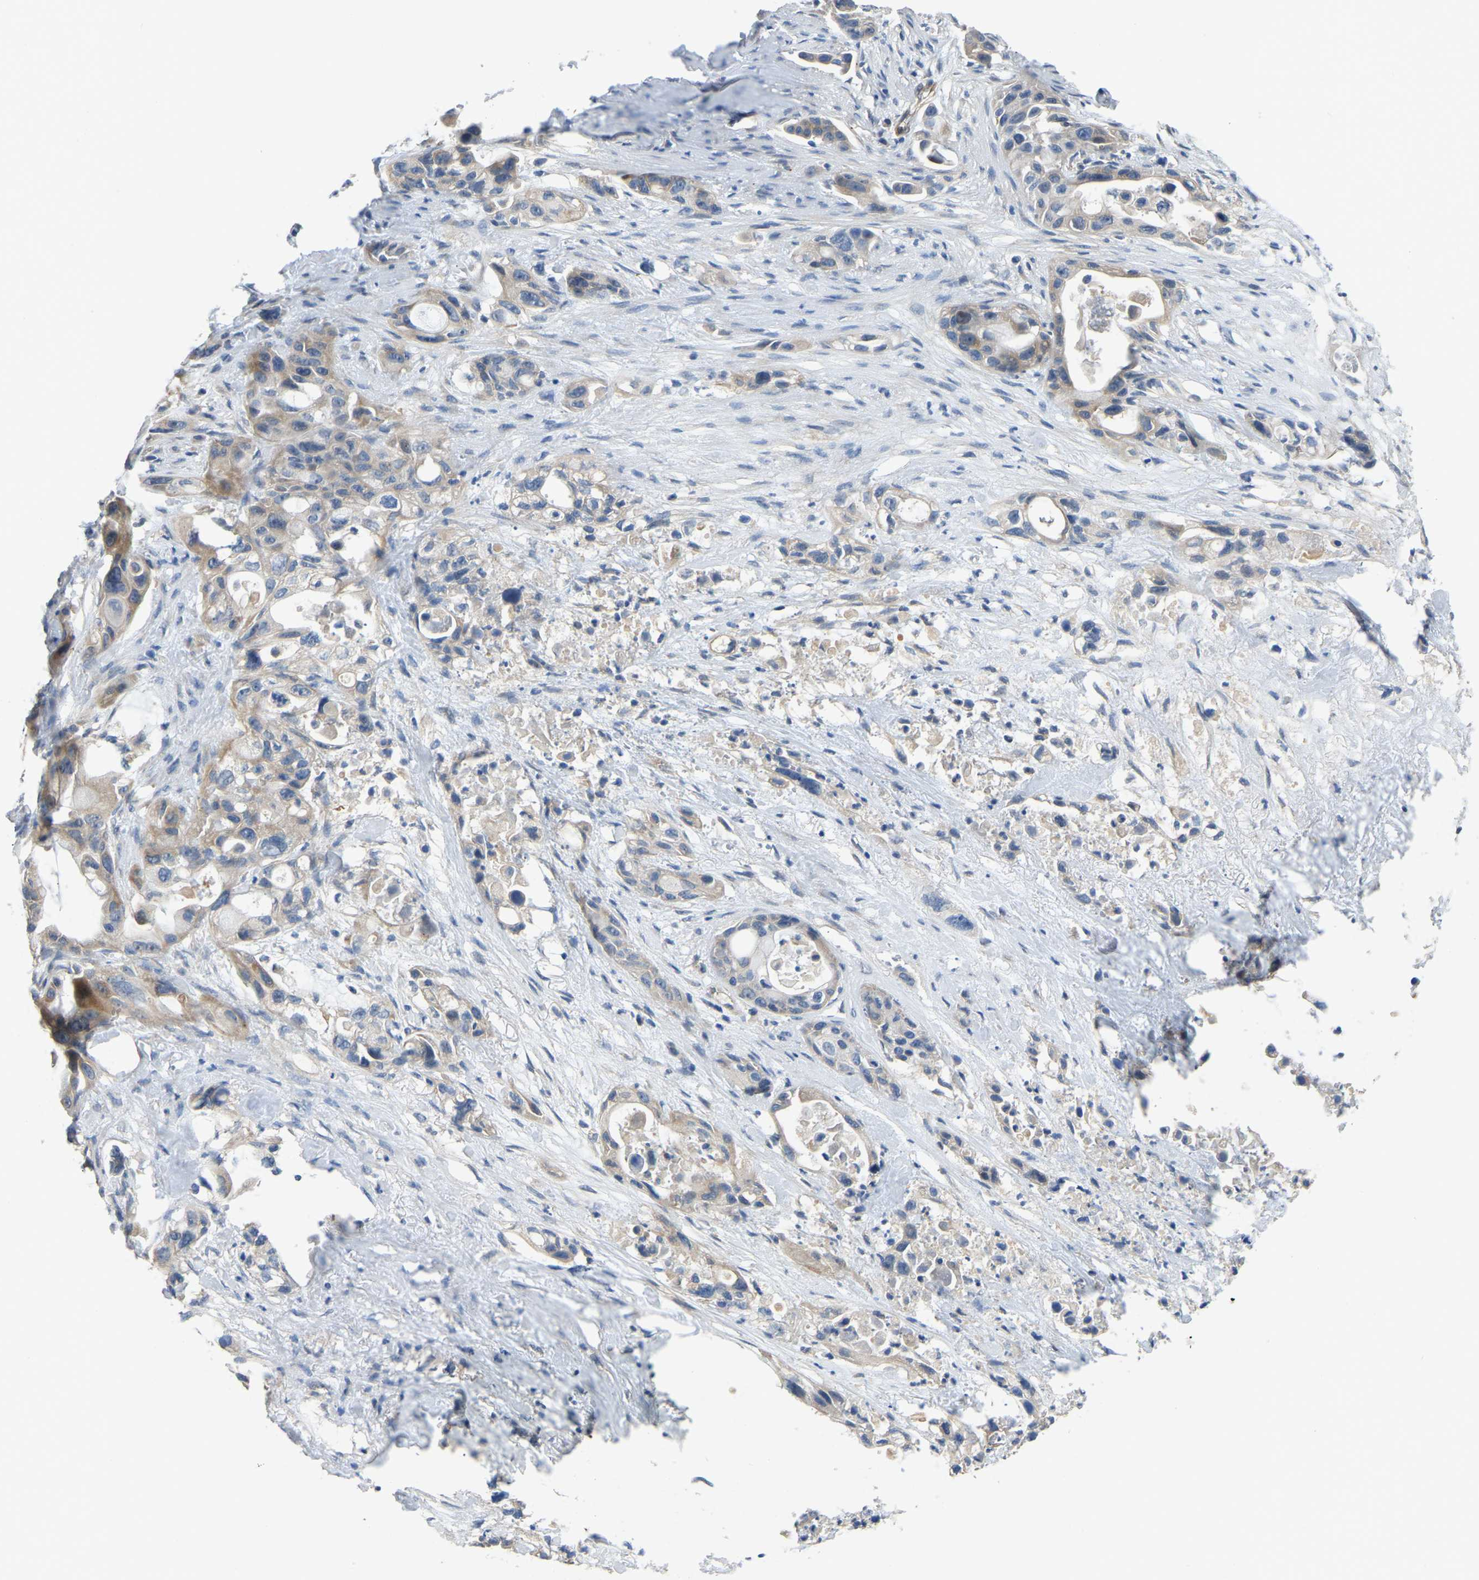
{"staining": {"intensity": "weak", "quantity": ">75%", "location": "cytoplasmic/membranous"}, "tissue": "pancreatic cancer", "cell_type": "Tumor cells", "image_type": "cancer", "snomed": [{"axis": "morphology", "description": "Adenocarcinoma, NOS"}, {"axis": "topography", "description": "Pancreas"}], "caption": "High-power microscopy captured an immunohistochemistry (IHC) histopathology image of pancreatic cancer, revealing weak cytoplasmic/membranous positivity in approximately >75% of tumor cells.", "gene": "HIGD2B", "patient": {"sex": "male", "age": 53}}